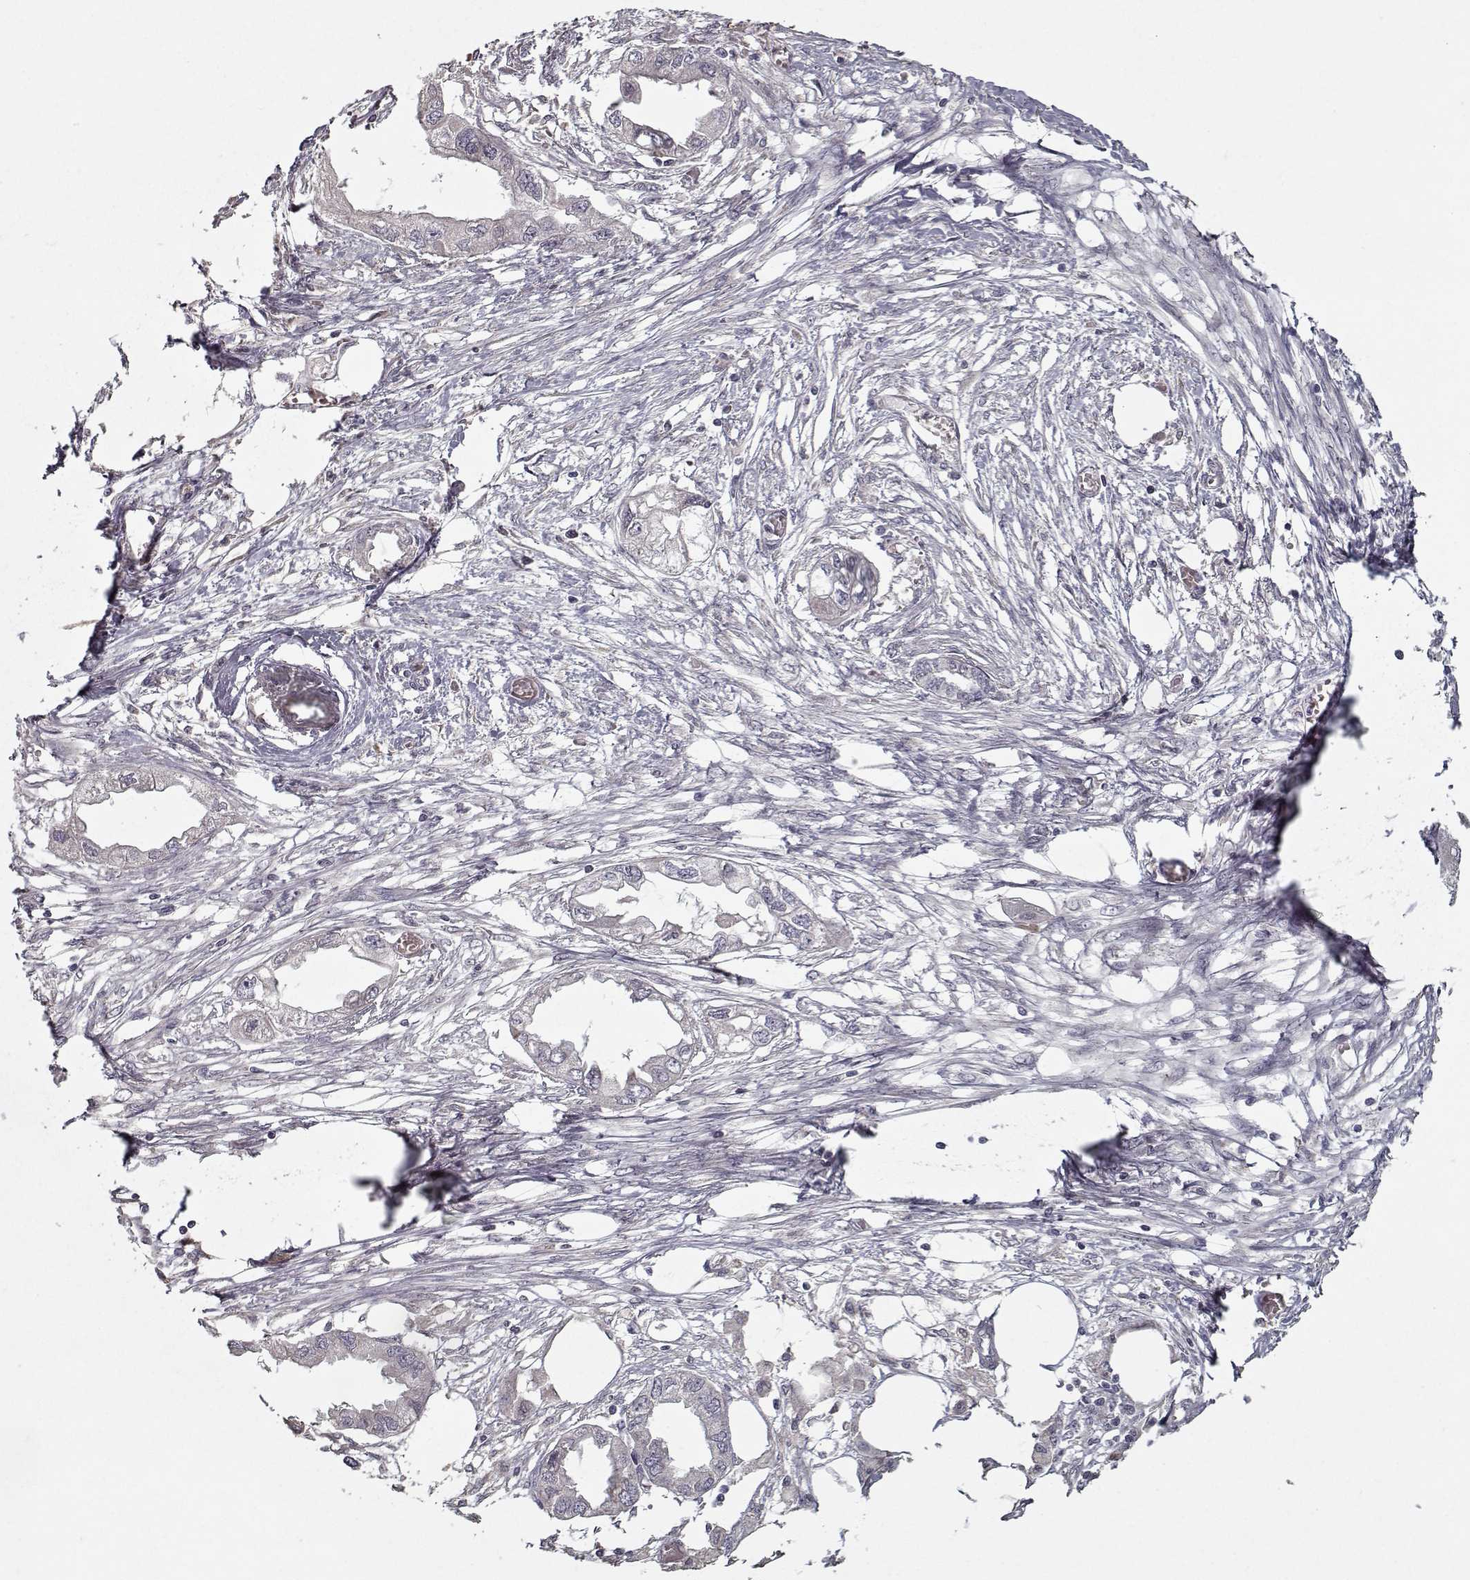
{"staining": {"intensity": "negative", "quantity": "none", "location": "none"}, "tissue": "endometrial cancer", "cell_type": "Tumor cells", "image_type": "cancer", "snomed": [{"axis": "morphology", "description": "Adenocarcinoma, NOS"}, {"axis": "morphology", "description": "Adenocarcinoma, metastatic, NOS"}, {"axis": "topography", "description": "Adipose tissue"}, {"axis": "topography", "description": "Endometrium"}], "caption": "Immunohistochemistry (IHC) of endometrial cancer (adenocarcinoma) demonstrates no positivity in tumor cells. The staining is performed using DAB (3,3'-diaminobenzidine) brown chromogen with nuclei counter-stained in using hematoxylin.", "gene": "LAMA2", "patient": {"sex": "female", "age": 67}}